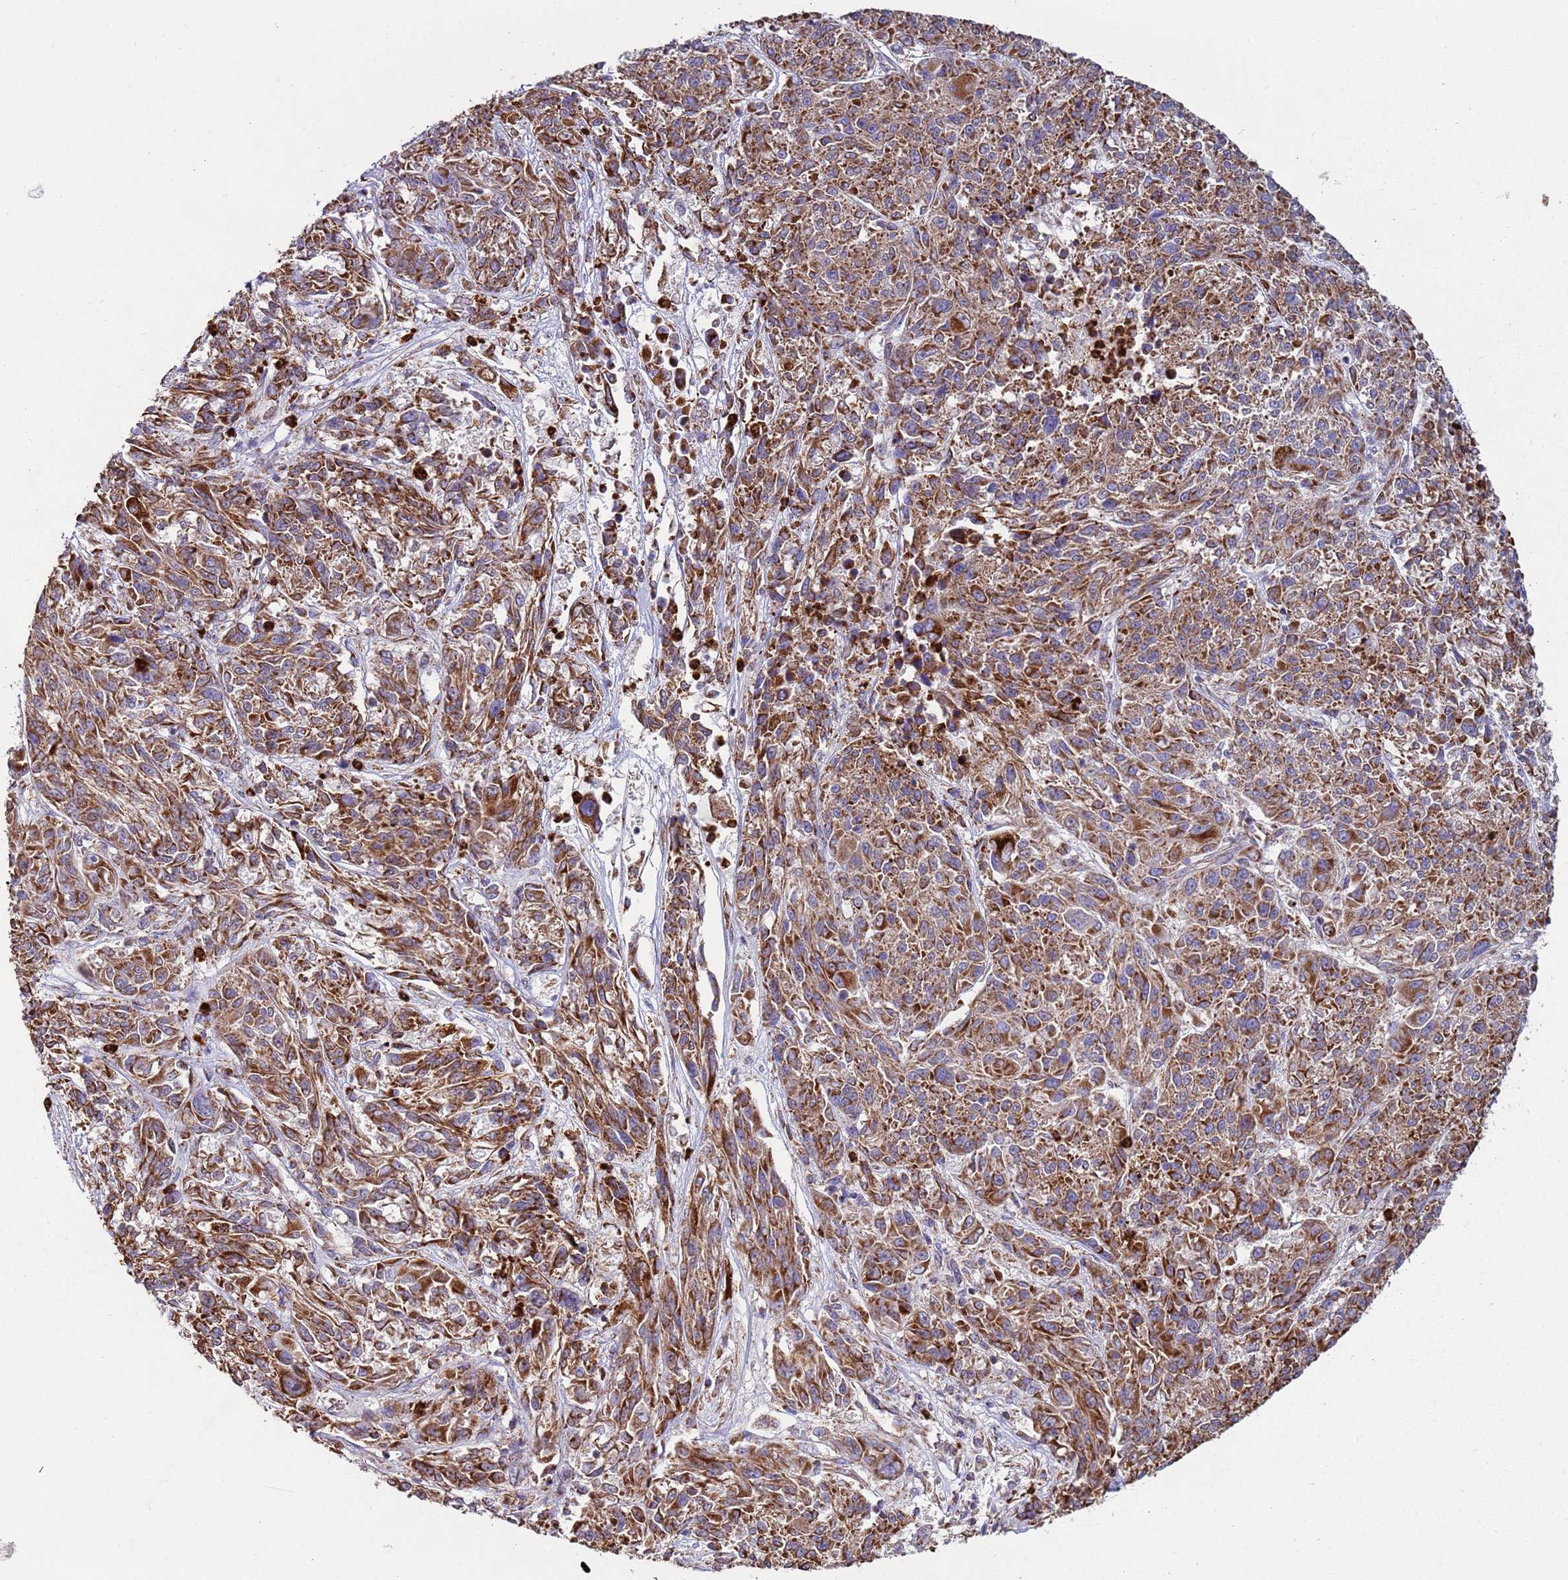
{"staining": {"intensity": "moderate", "quantity": ">75%", "location": "cytoplasmic/membranous"}, "tissue": "melanoma", "cell_type": "Tumor cells", "image_type": "cancer", "snomed": [{"axis": "morphology", "description": "Malignant melanoma, NOS"}, {"axis": "topography", "description": "Skin"}], "caption": "Melanoma tissue displays moderate cytoplasmic/membranous staining in about >75% of tumor cells, visualized by immunohistochemistry. Immunohistochemistry (ihc) stains the protein of interest in brown and the nuclei are stained blue.", "gene": "FBXO33", "patient": {"sex": "male", "age": 53}}